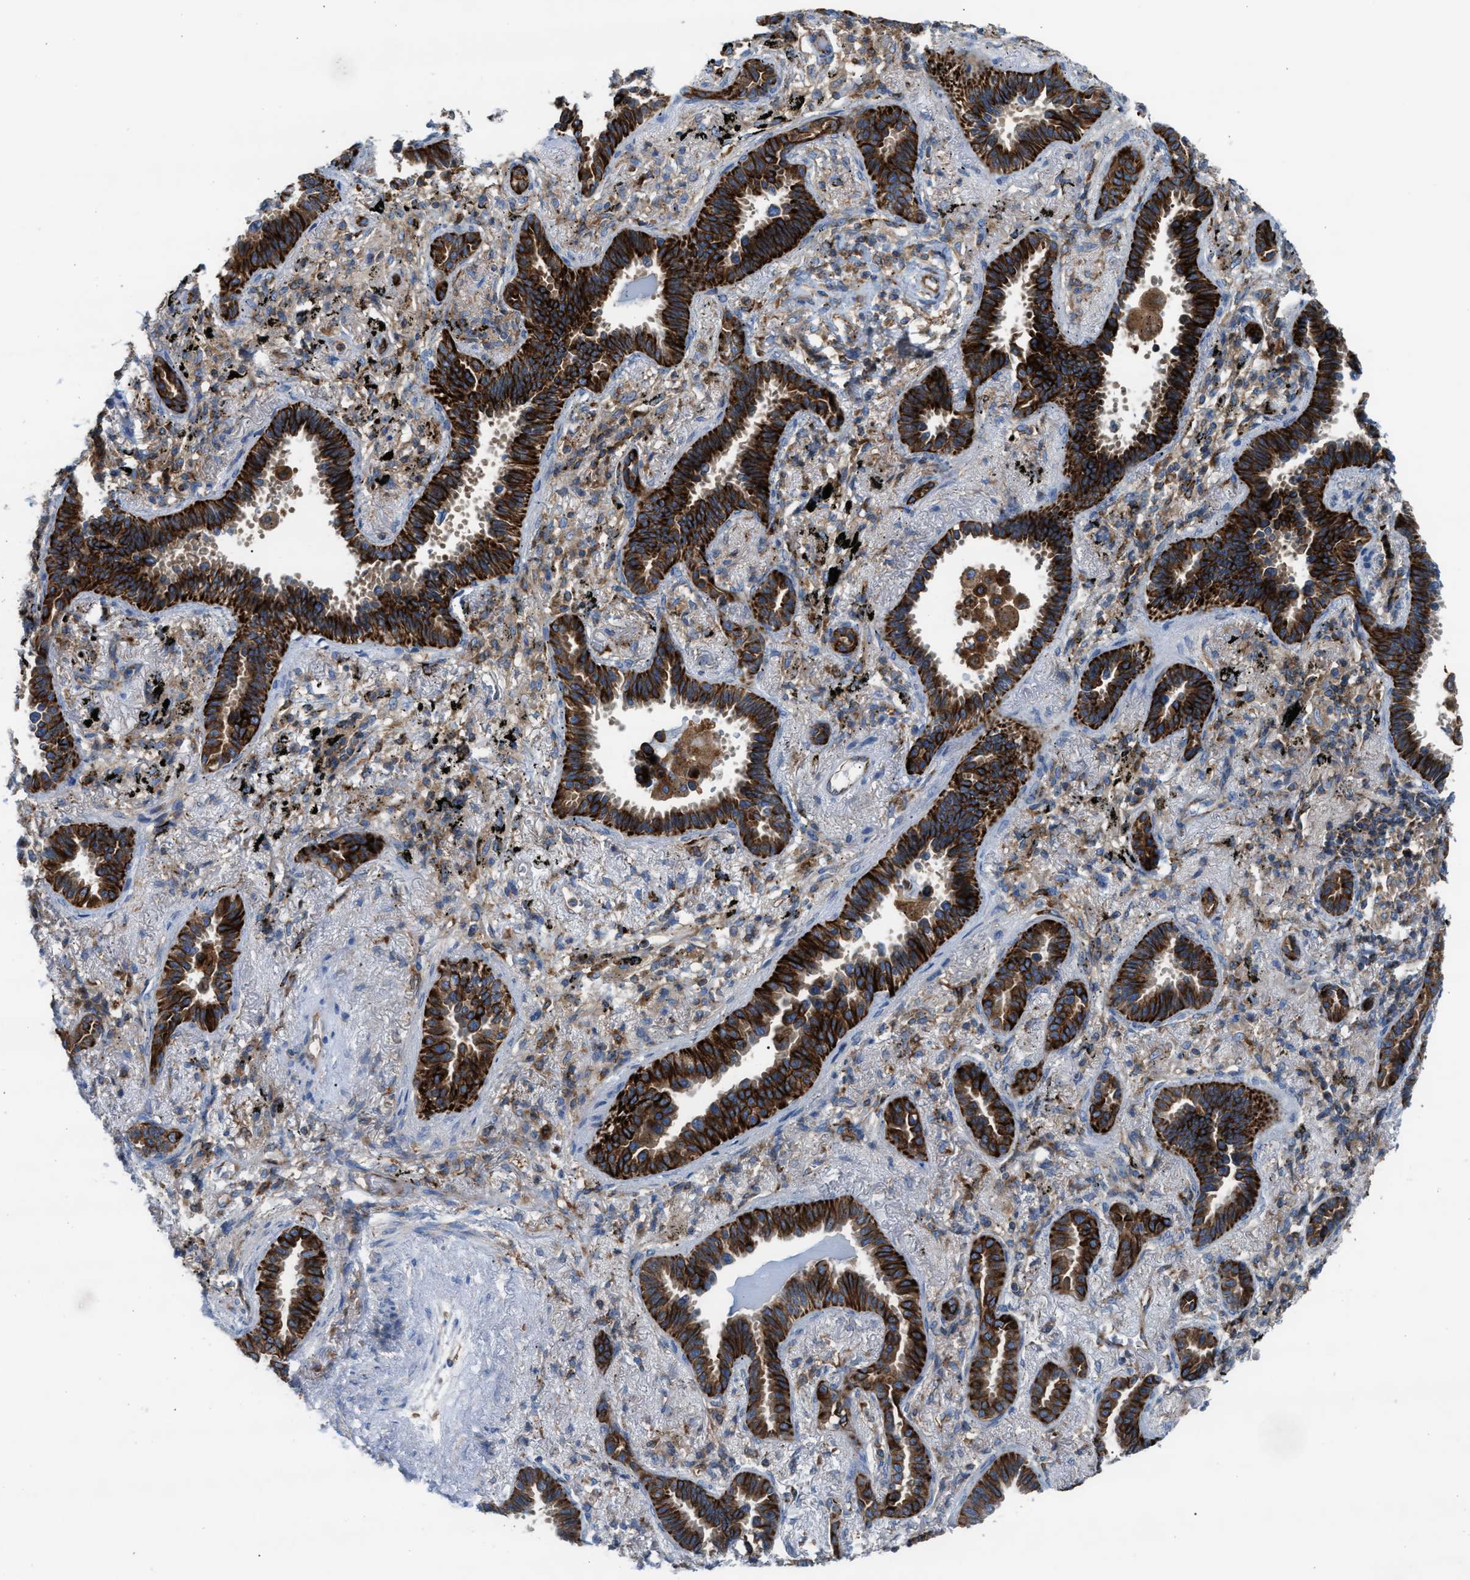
{"staining": {"intensity": "strong", "quantity": ">75%", "location": "cytoplasmic/membranous"}, "tissue": "lung cancer", "cell_type": "Tumor cells", "image_type": "cancer", "snomed": [{"axis": "morphology", "description": "Adenocarcinoma, NOS"}, {"axis": "topography", "description": "Lung"}], "caption": "Strong cytoplasmic/membranous protein expression is appreciated in approximately >75% of tumor cells in adenocarcinoma (lung). (brown staining indicates protein expression, while blue staining denotes nuclei).", "gene": "TBC1D15", "patient": {"sex": "male", "age": 59}}